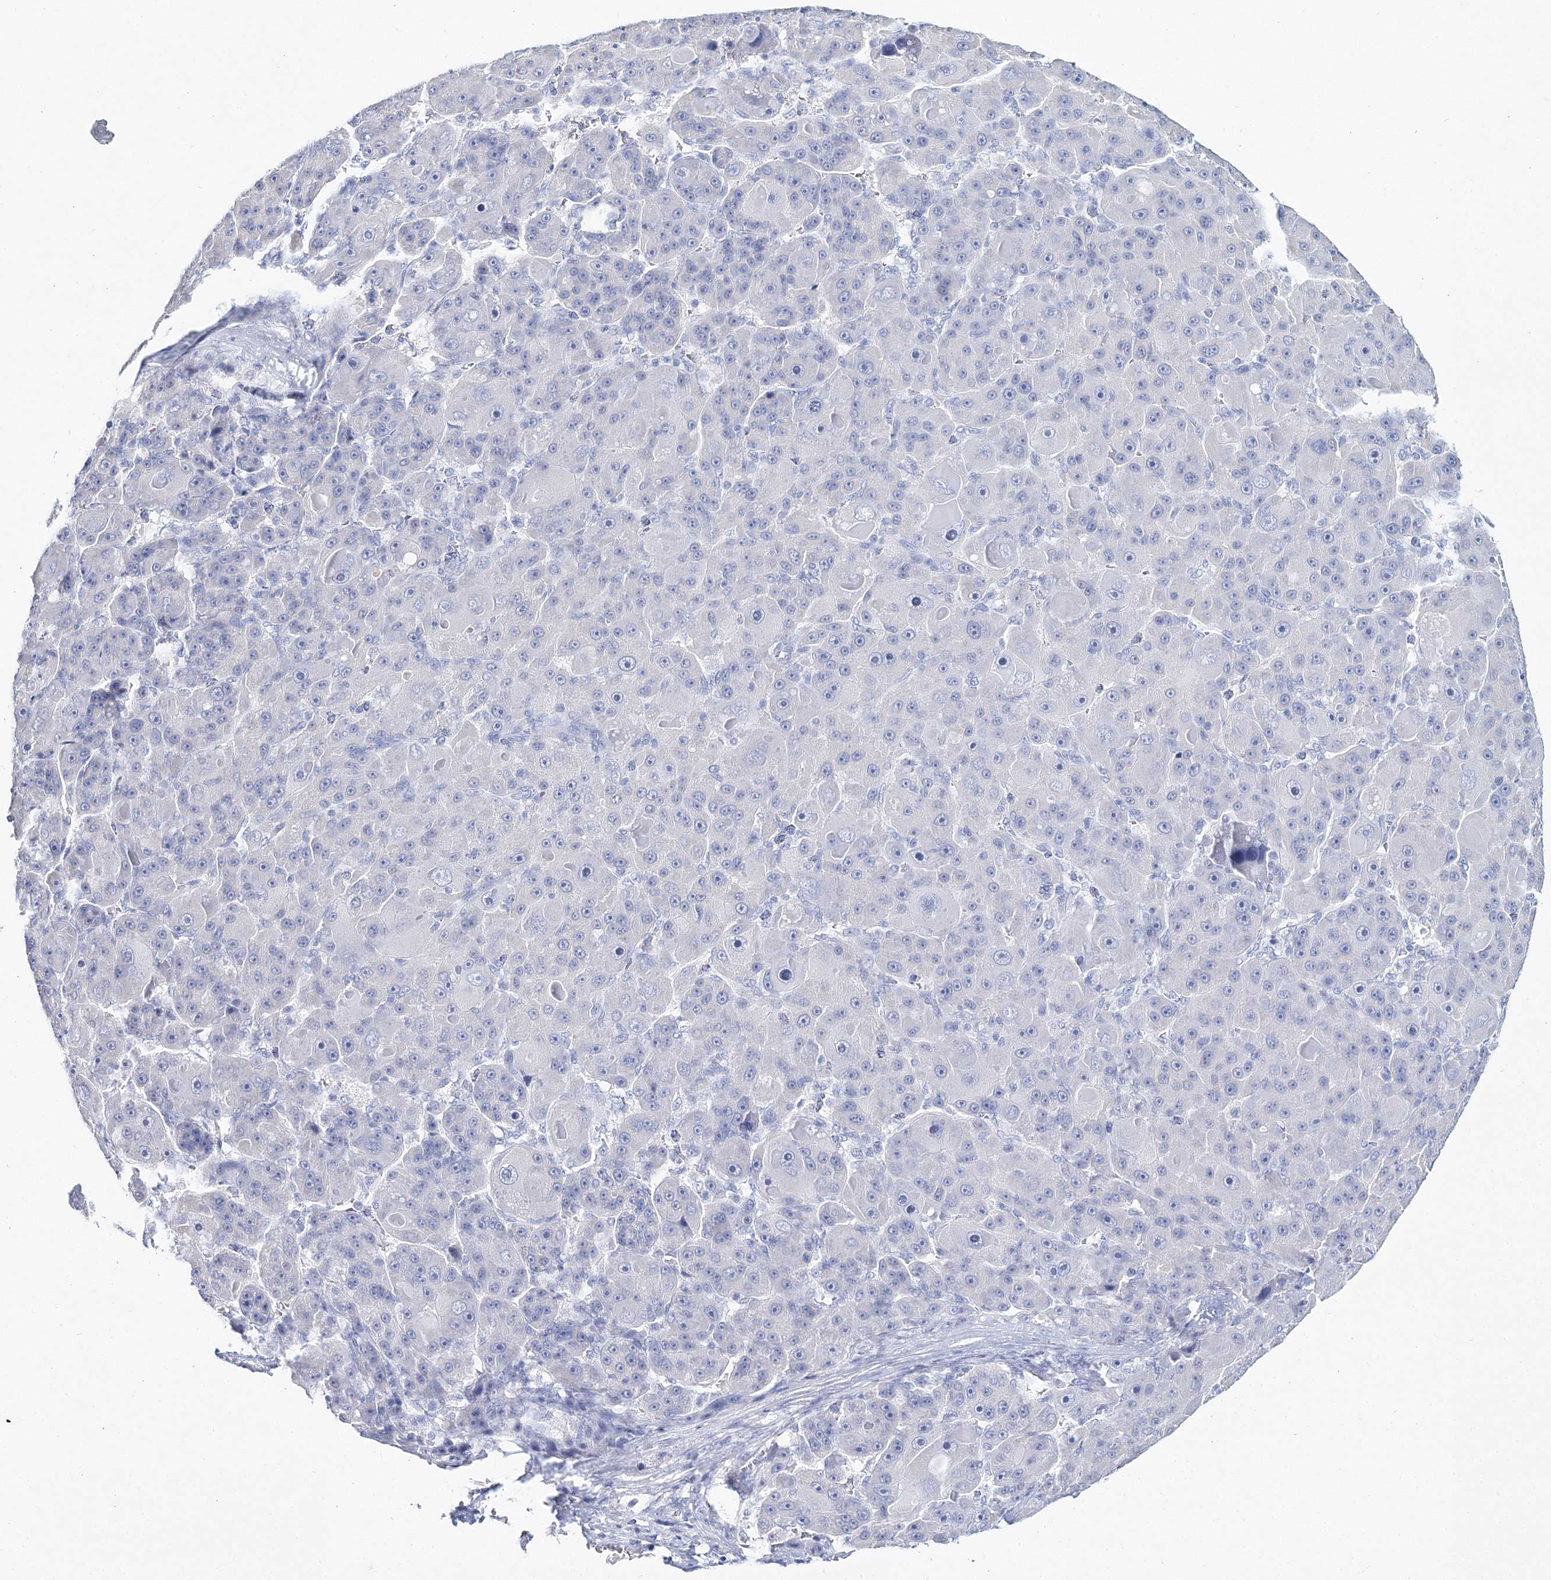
{"staining": {"intensity": "negative", "quantity": "none", "location": "none"}, "tissue": "liver cancer", "cell_type": "Tumor cells", "image_type": "cancer", "snomed": [{"axis": "morphology", "description": "Carcinoma, Hepatocellular, NOS"}, {"axis": "topography", "description": "Liver"}], "caption": "High magnification brightfield microscopy of hepatocellular carcinoma (liver) stained with DAB (3,3'-diaminobenzidine) (brown) and counterstained with hematoxylin (blue): tumor cells show no significant expression.", "gene": "MYOZ2", "patient": {"sex": "male", "age": 76}}